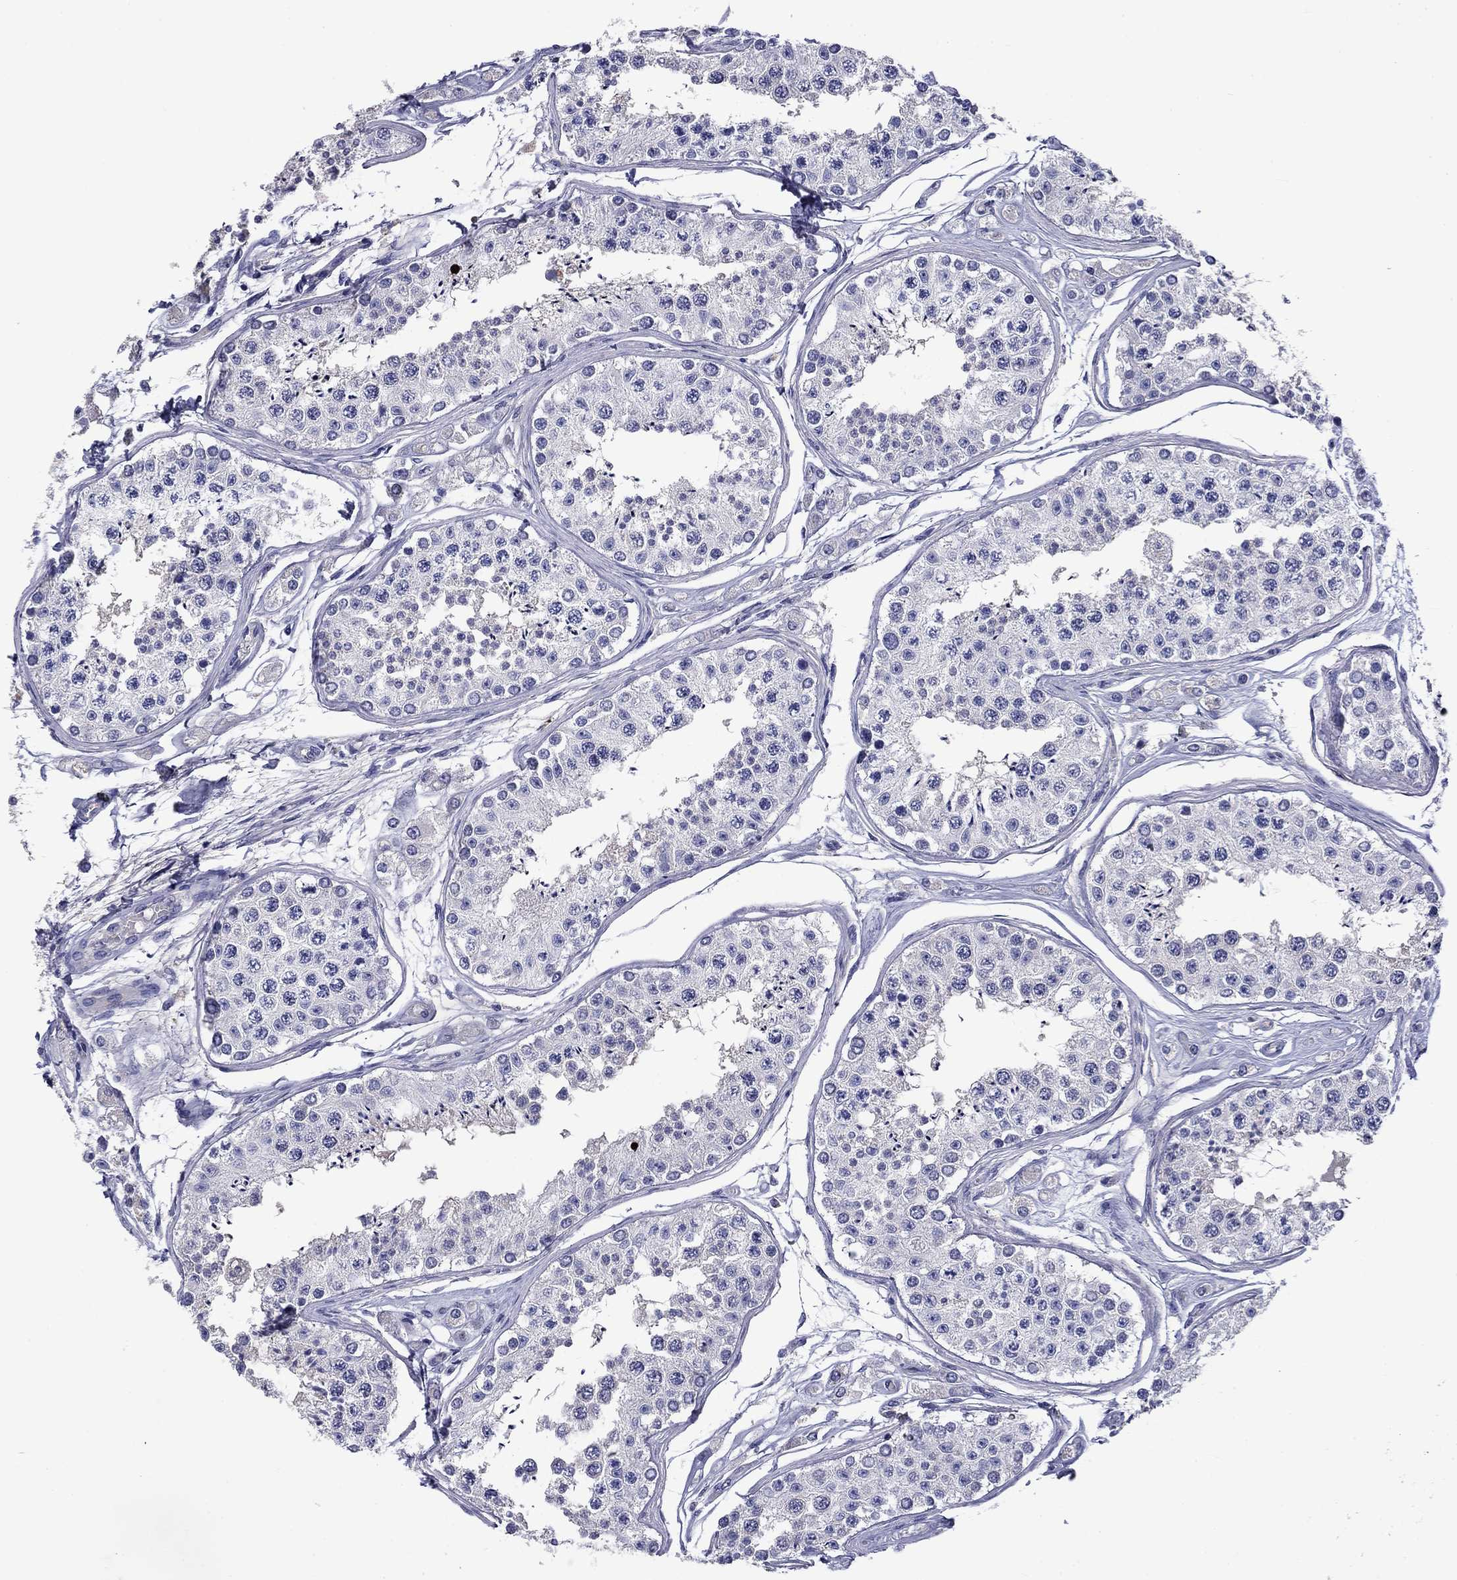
{"staining": {"intensity": "negative", "quantity": "none", "location": "none"}, "tissue": "testis", "cell_type": "Cells in seminiferous ducts", "image_type": "normal", "snomed": [{"axis": "morphology", "description": "Normal tissue, NOS"}, {"axis": "topography", "description": "Testis"}], "caption": "IHC image of normal testis: testis stained with DAB displays no significant protein expression in cells in seminiferous ducts.", "gene": "CNDP1", "patient": {"sex": "male", "age": 25}}